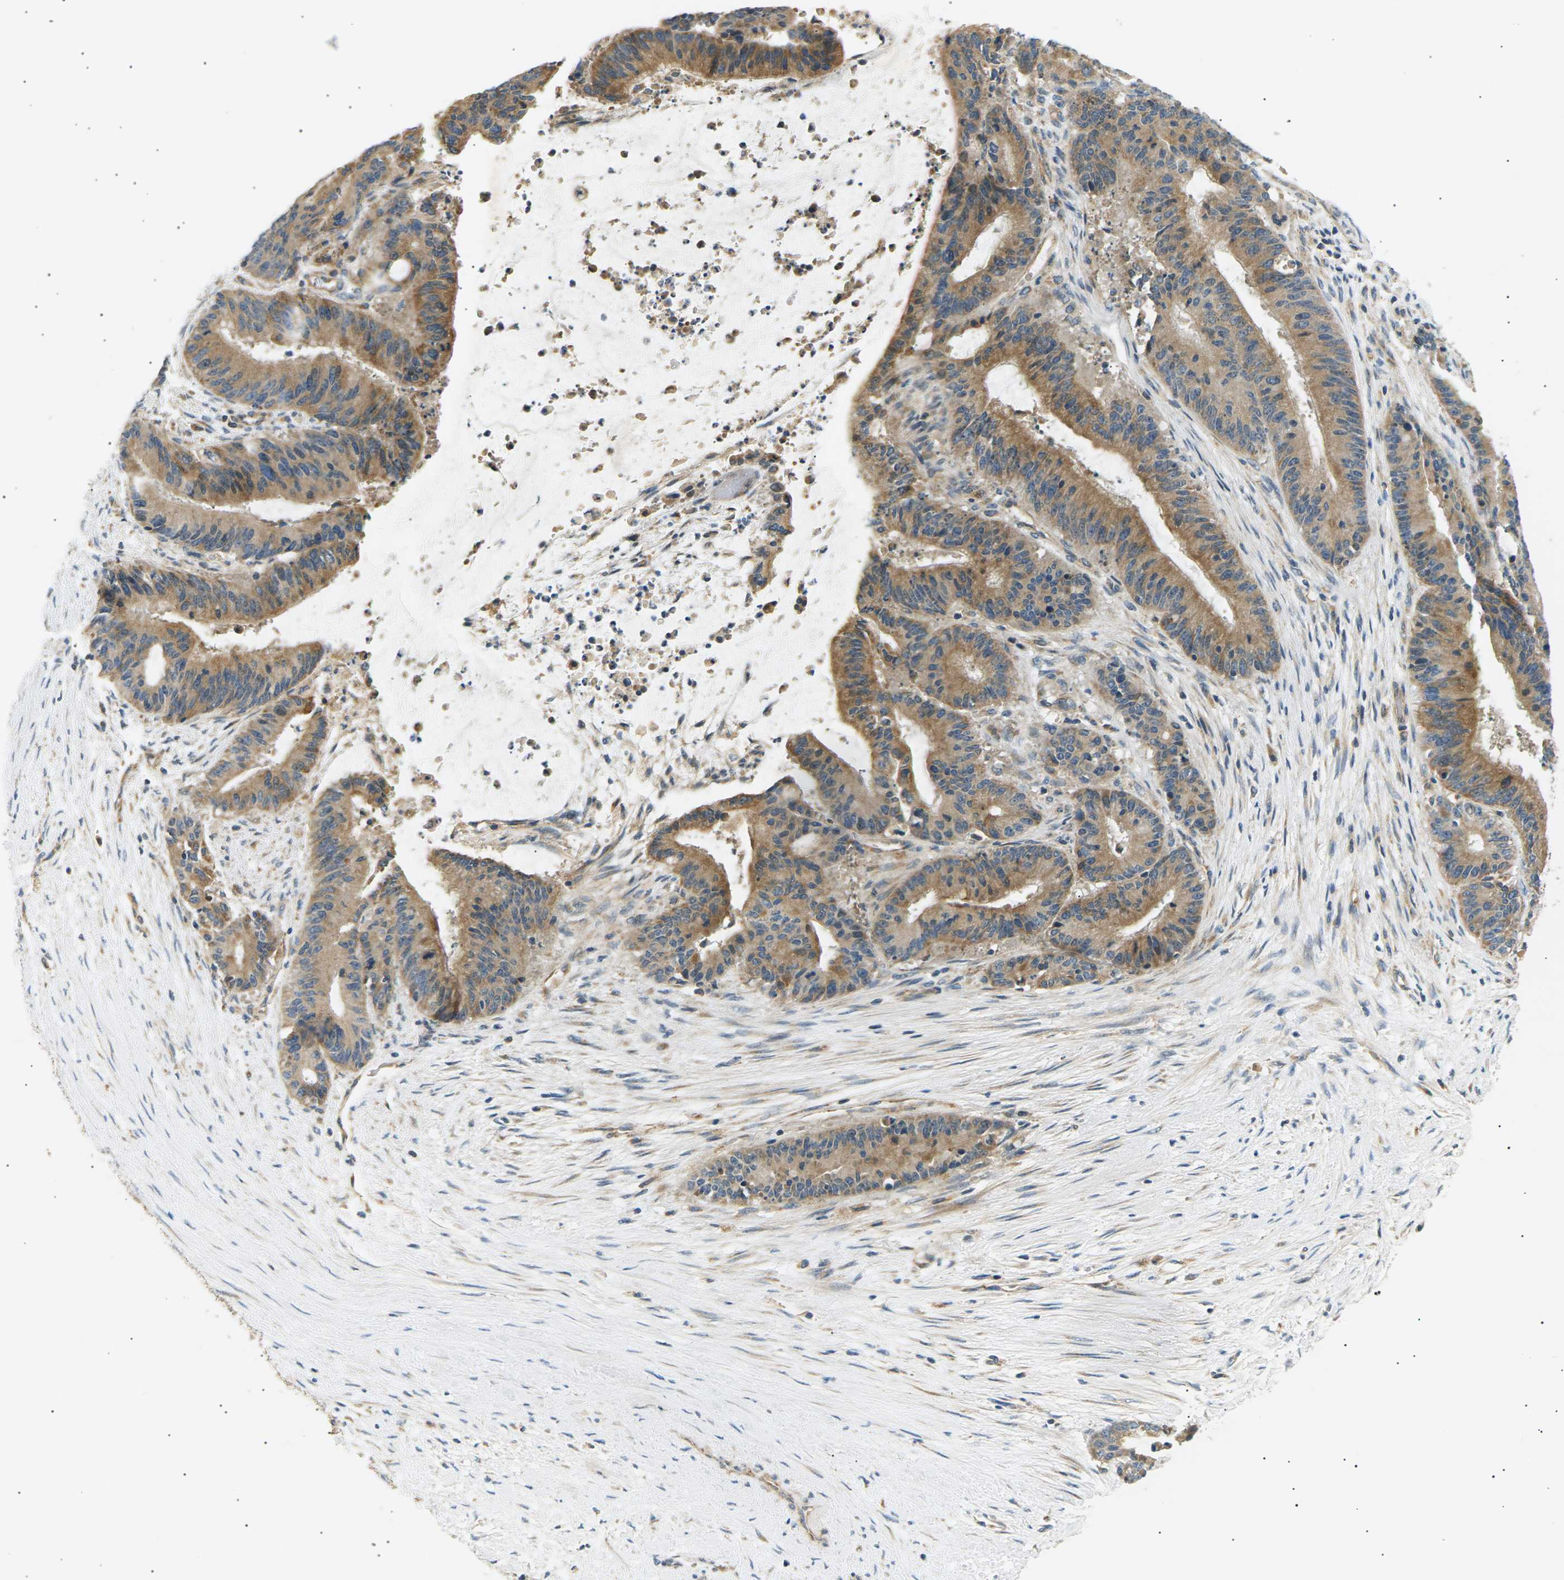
{"staining": {"intensity": "moderate", "quantity": ">75%", "location": "cytoplasmic/membranous"}, "tissue": "liver cancer", "cell_type": "Tumor cells", "image_type": "cancer", "snomed": [{"axis": "morphology", "description": "Cholangiocarcinoma"}, {"axis": "topography", "description": "Liver"}], "caption": "Immunohistochemical staining of human liver cancer demonstrates medium levels of moderate cytoplasmic/membranous protein staining in approximately >75% of tumor cells.", "gene": "TBC1D8", "patient": {"sex": "female", "age": 73}}